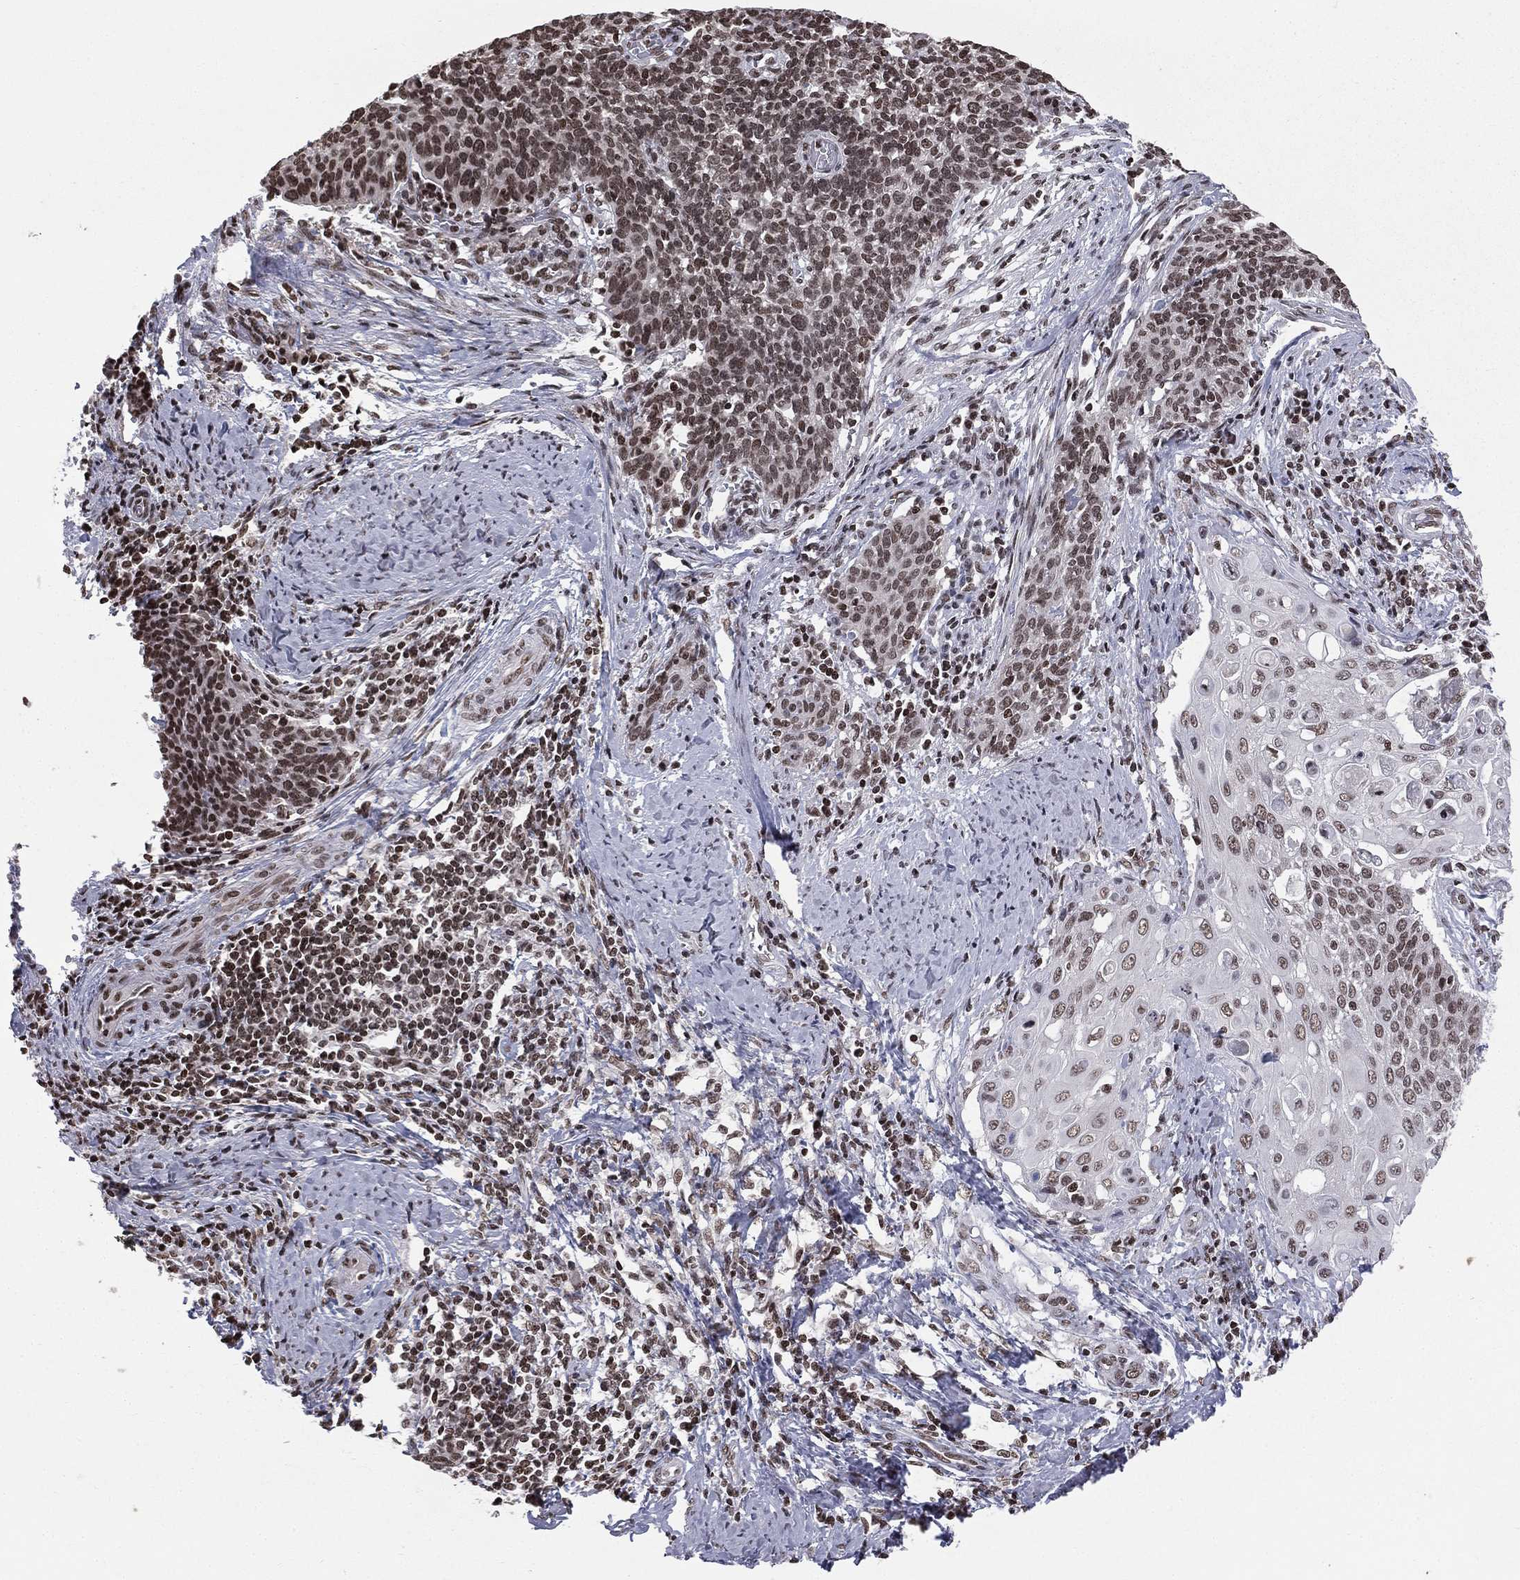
{"staining": {"intensity": "strong", "quantity": "25%-75%", "location": "nuclear"}, "tissue": "cervical cancer", "cell_type": "Tumor cells", "image_type": "cancer", "snomed": [{"axis": "morphology", "description": "Squamous cell carcinoma, NOS"}, {"axis": "topography", "description": "Cervix"}], "caption": "Squamous cell carcinoma (cervical) stained with immunohistochemistry demonstrates strong nuclear positivity in approximately 25%-75% of tumor cells.", "gene": "RFX7", "patient": {"sex": "female", "age": 39}}